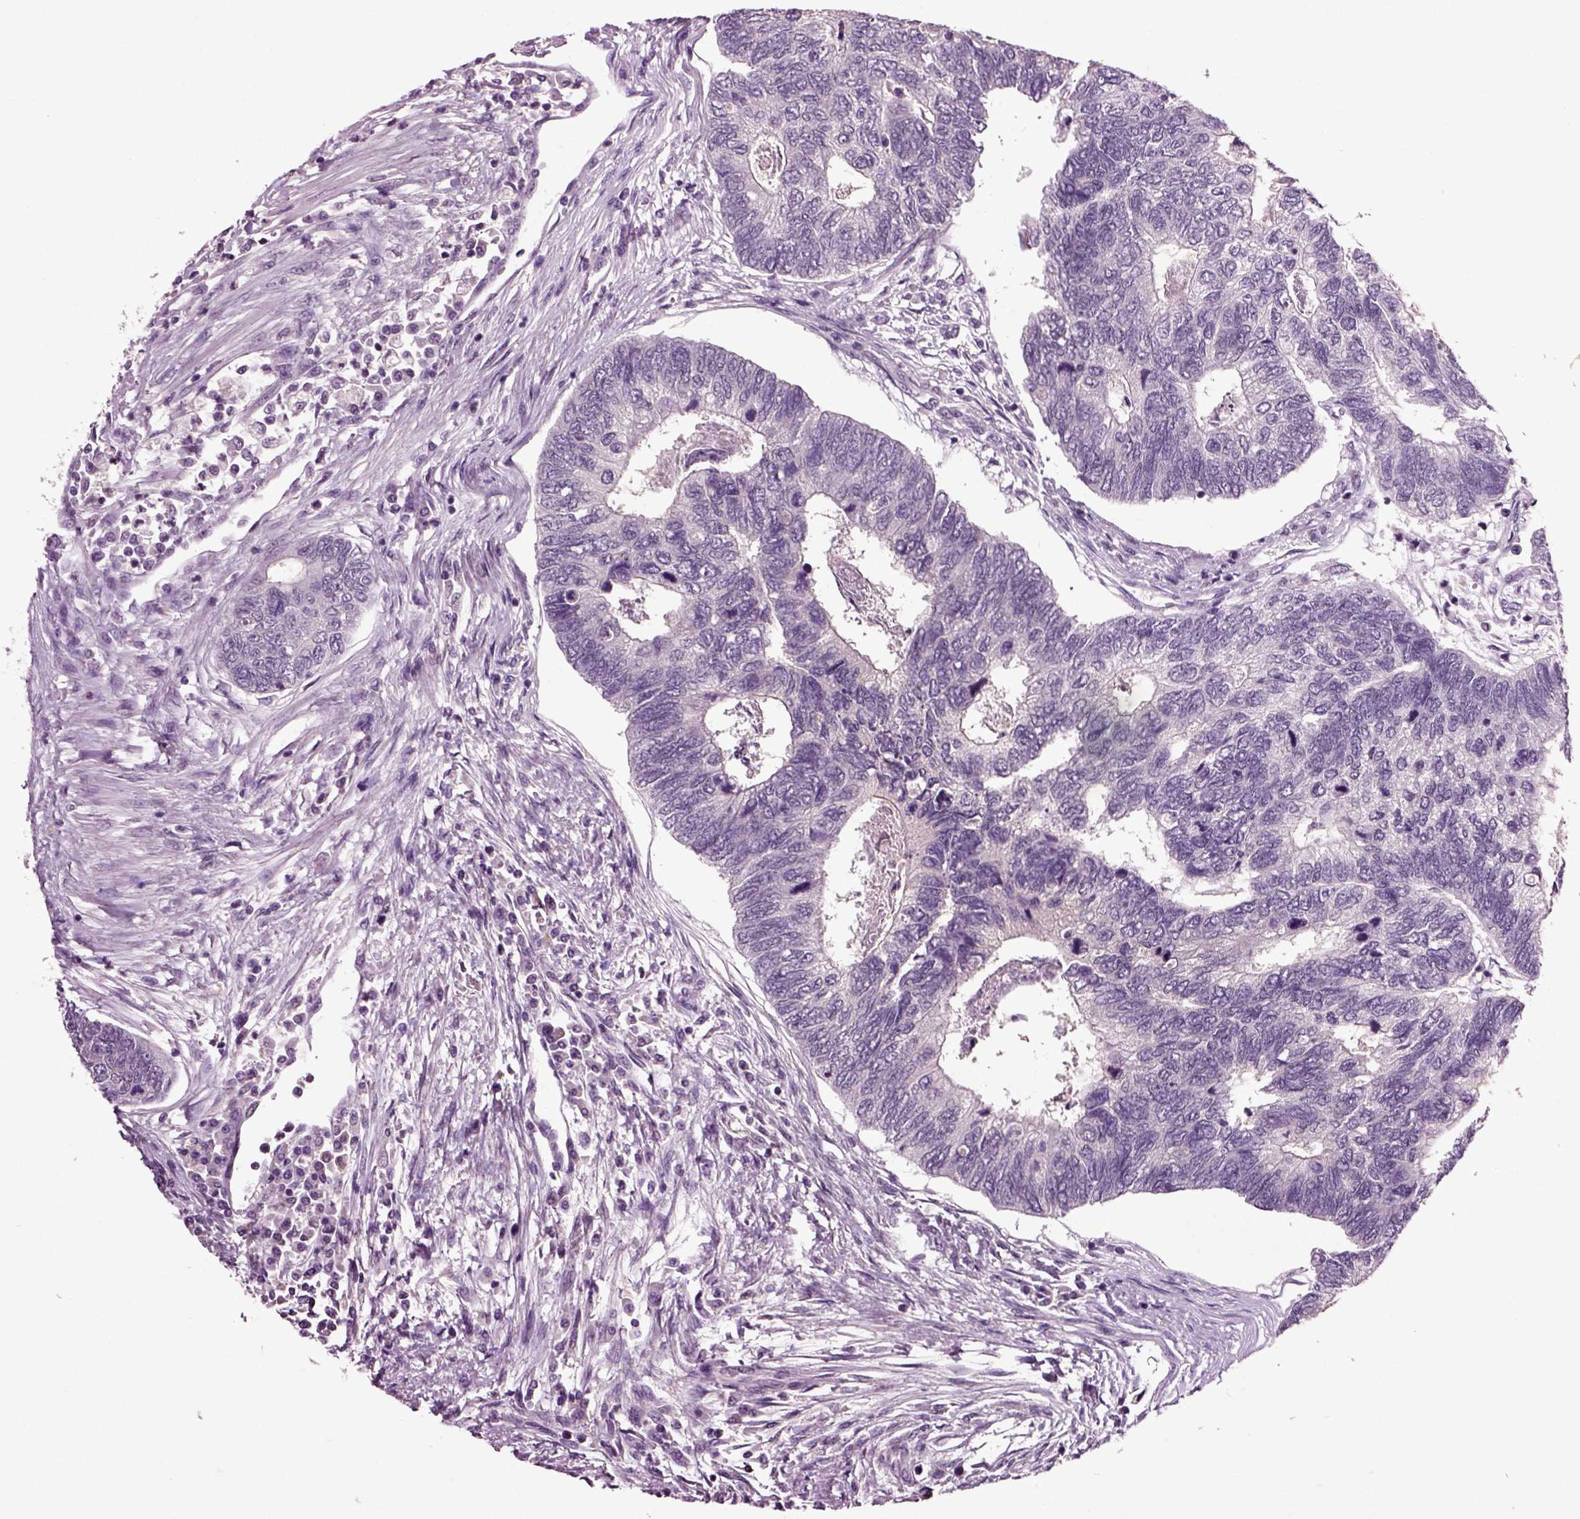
{"staining": {"intensity": "negative", "quantity": "none", "location": "none"}, "tissue": "colorectal cancer", "cell_type": "Tumor cells", "image_type": "cancer", "snomed": [{"axis": "morphology", "description": "Adenocarcinoma, NOS"}, {"axis": "topography", "description": "Colon"}], "caption": "Immunohistochemical staining of human colorectal cancer (adenocarcinoma) shows no significant expression in tumor cells.", "gene": "CRHR1", "patient": {"sex": "female", "age": 67}}